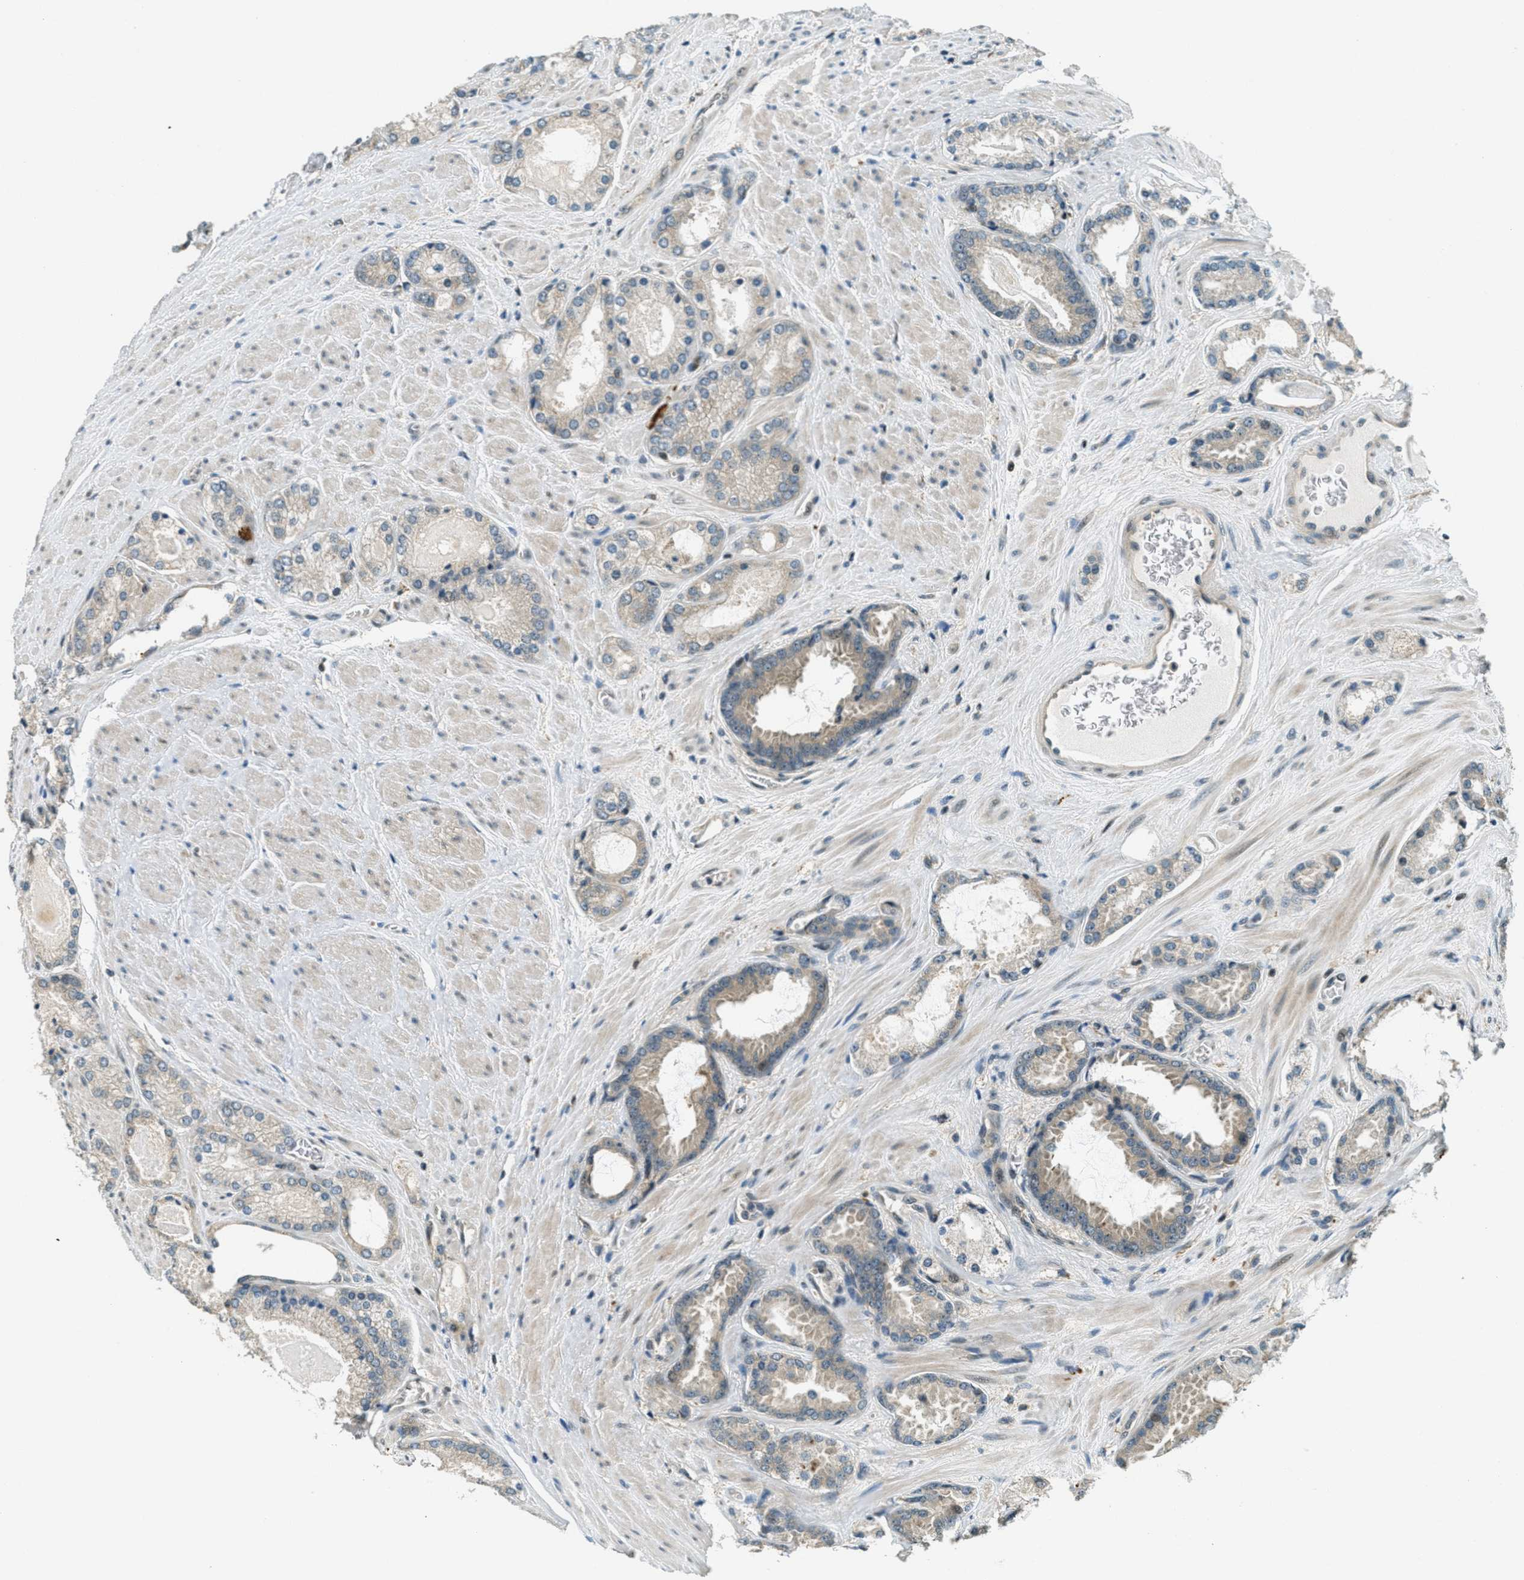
{"staining": {"intensity": "weak", "quantity": "25%-75%", "location": "cytoplasmic/membranous"}, "tissue": "prostate cancer", "cell_type": "Tumor cells", "image_type": "cancer", "snomed": [{"axis": "morphology", "description": "Adenocarcinoma, High grade"}, {"axis": "topography", "description": "Prostate"}], "caption": "Protein analysis of prostate cancer tissue reveals weak cytoplasmic/membranous positivity in approximately 25%-75% of tumor cells. The staining was performed using DAB, with brown indicating positive protein expression. Nuclei are stained blue with hematoxylin.", "gene": "PTPN23", "patient": {"sex": "male", "age": 65}}